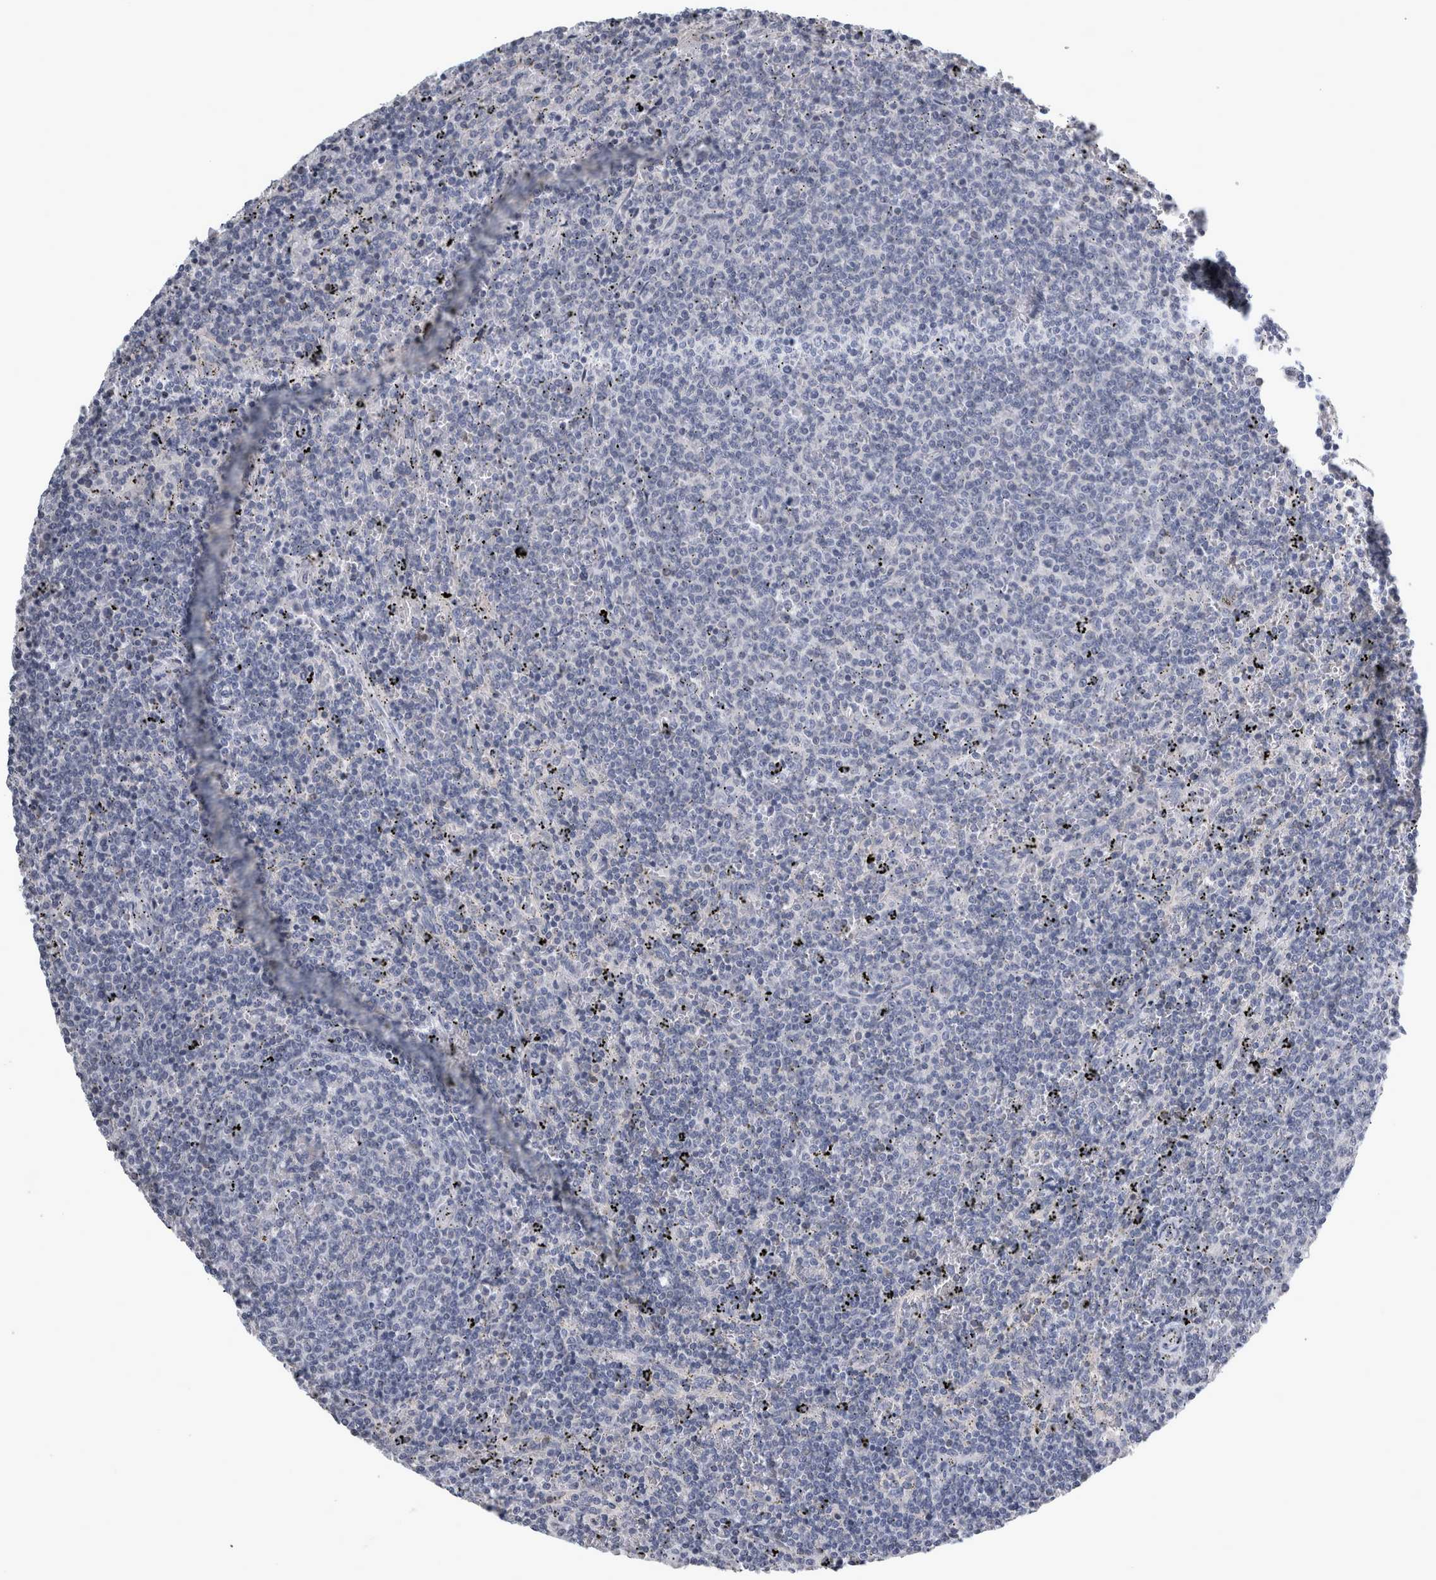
{"staining": {"intensity": "negative", "quantity": "none", "location": "none"}, "tissue": "lymphoma", "cell_type": "Tumor cells", "image_type": "cancer", "snomed": [{"axis": "morphology", "description": "Malignant lymphoma, non-Hodgkin's type, Low grade"}, {"axis": "topography", "description": "Spleen"}], "caption": "Immunohistochemical staining of lymphoma reveals no significant expression in tumor cells.", "gene": "TCAP", "patient": {"sex": "female", "age": 50}}